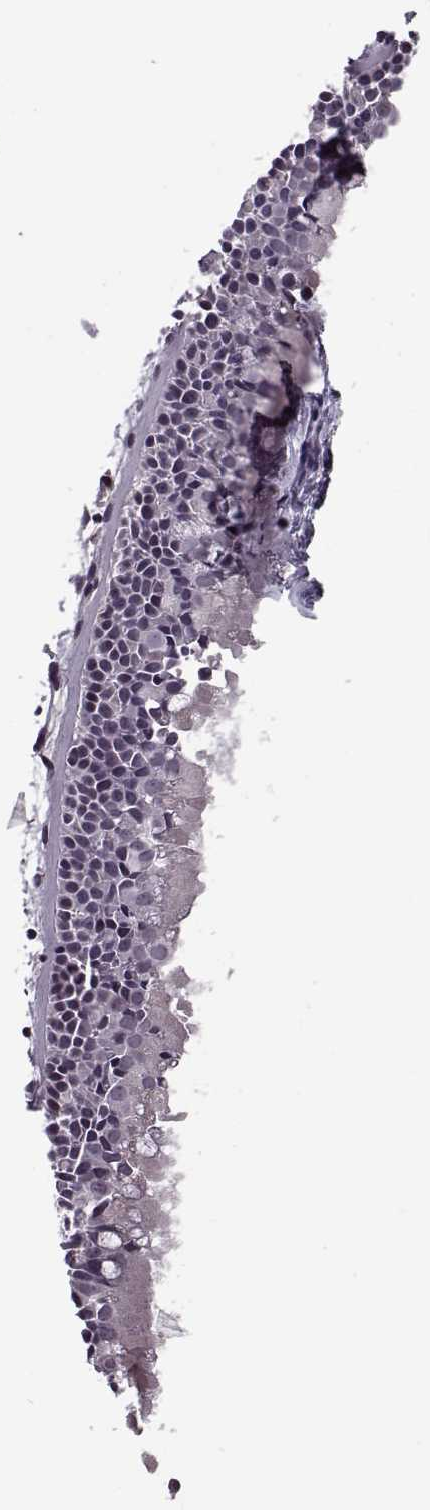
{"staining": {"intensity": "negative", "quantity": "none", "location": "none"}, "tissue": "nasopharynx", "cell_type": "Respiratory epithelial cells", "image_type": "normal", "snomed": [{"axis": "morphology", "description": "Normal tissue, NOS"}, {"axis": "topography", "description": "Nasopharynx"}], "caption": "DAB immunohistochemical staining of benign human nasopharynx reveals no significant positivity in respiratory epithelial cells.", "gene": "PRSS37", "patient": {"sex": "female", "age": 68}}